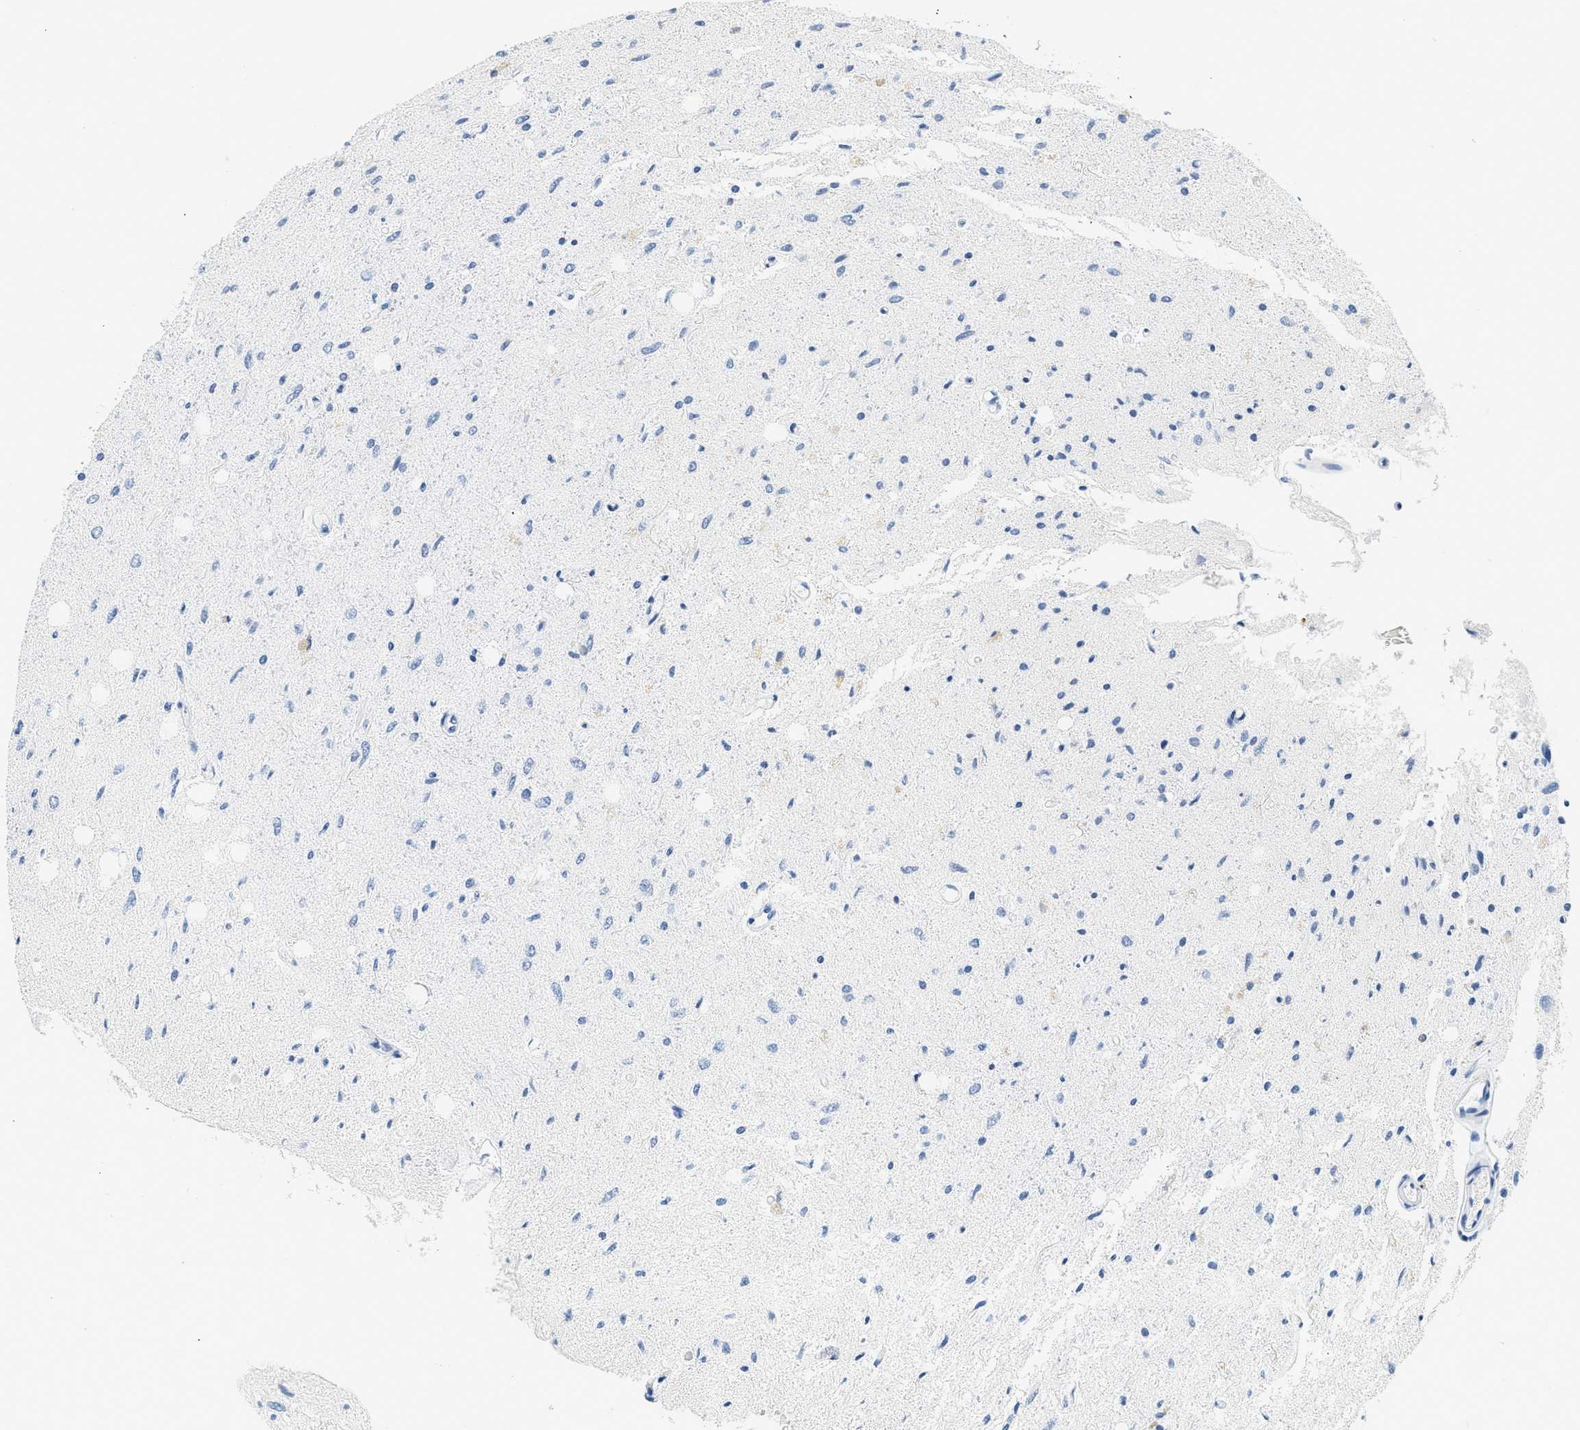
{"staining": {"intensity": "negative", "quantity": "none", "location": "none"}, "tissue": "glioma", "cell_type": "Tumor cells", "image_type": "cancer", "snomed": [{"axis": "morphology", "description": "Glioma, malignant, Low grade"}, {"axis": "topography", "description": "Brain"}], "caption": "Tumor cells show no significant staining in glioma.", "gene": "LCN2", "patient": {"sex": "male", "age": 77}}